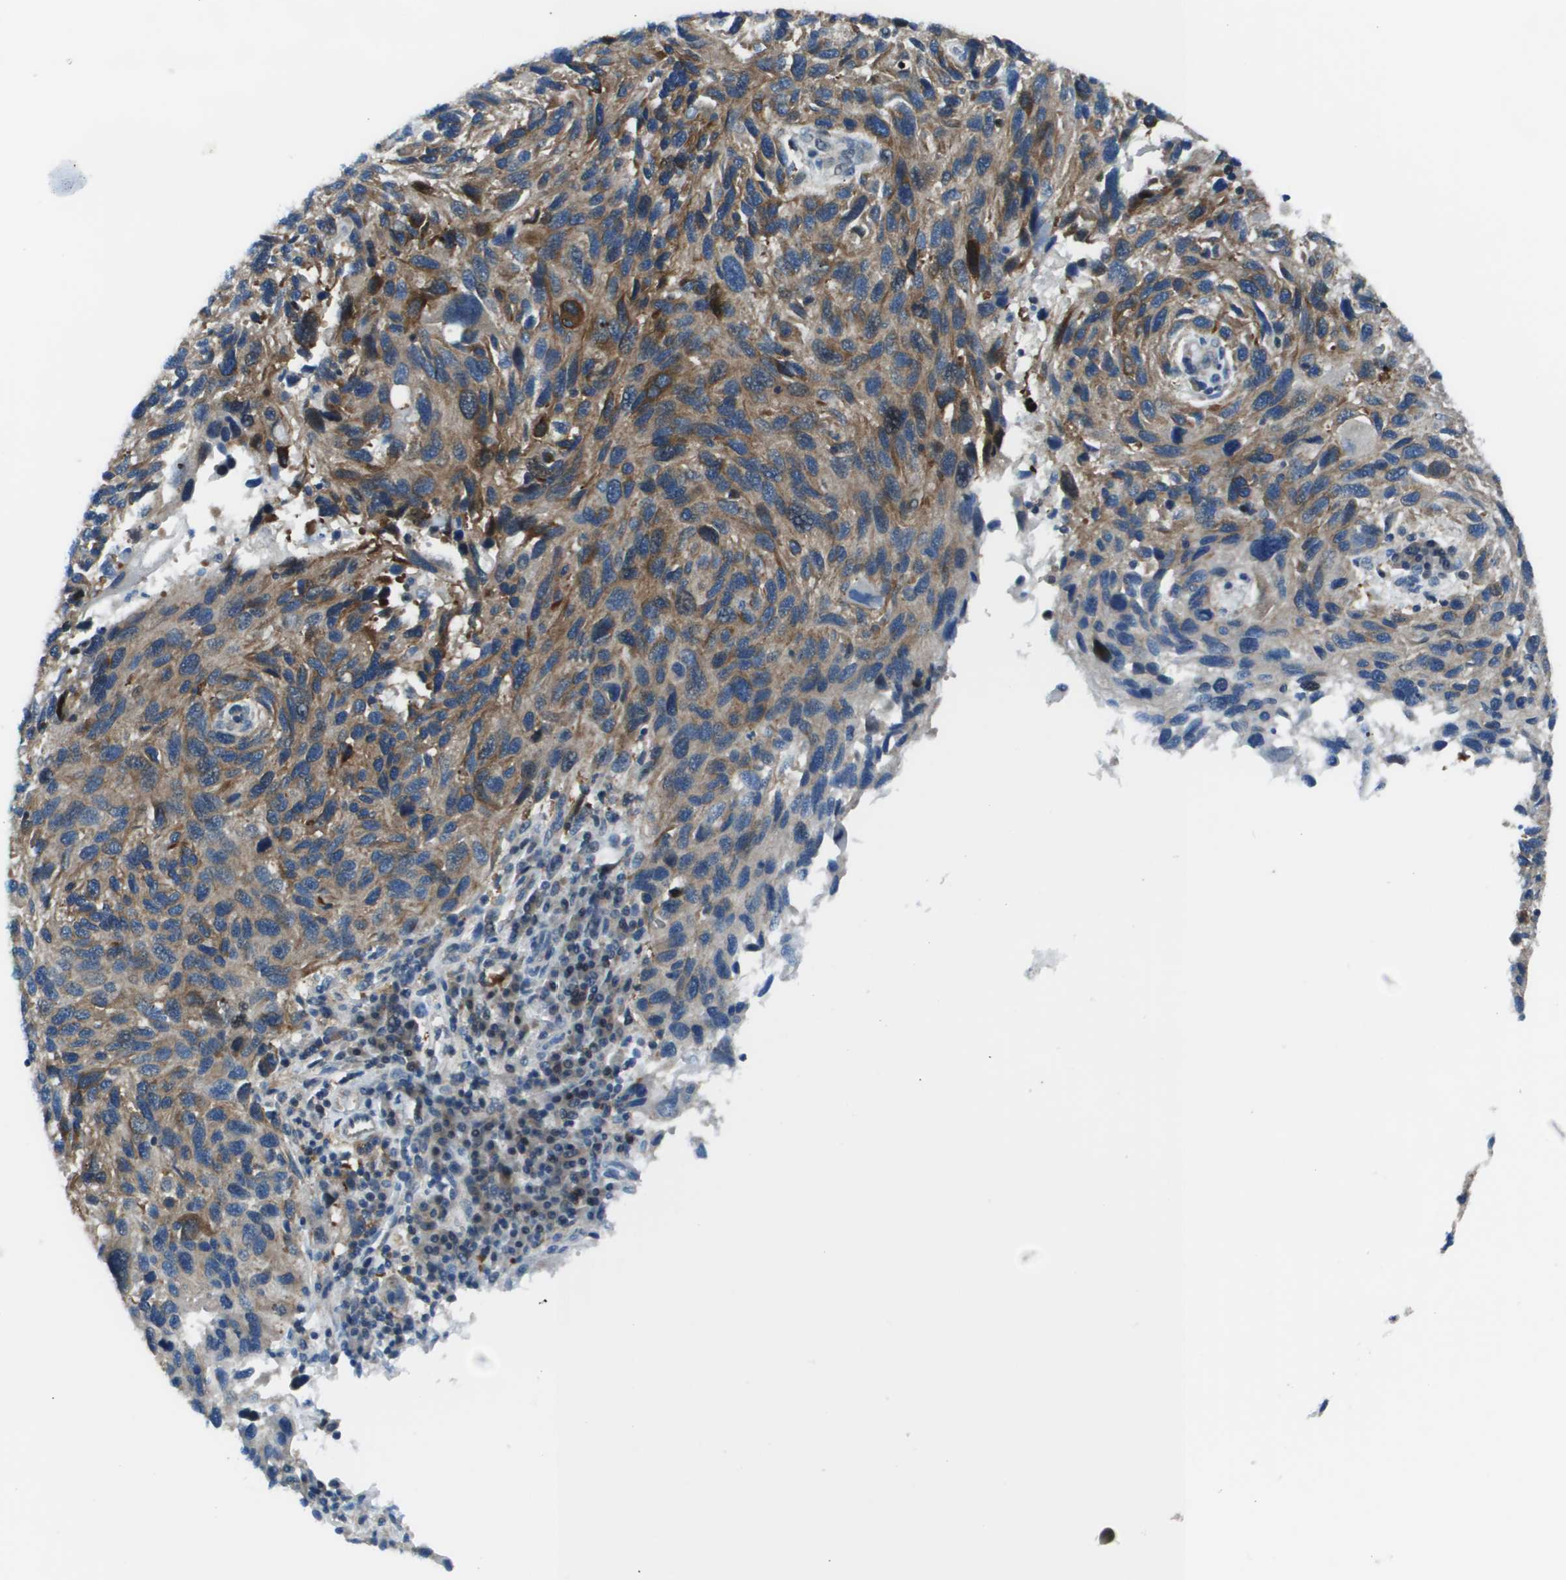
{"staining": {"intensity": "weak", "quantity": ">75%", "location": "cytoplasmic/membranous"}, "tissue": "melanoma", "cell_type": "Tumor cells", "image_type": "cancer", "snomed": [{"axis": "morphology", "description": "Malignant melanoma, NOS"}, {"axis": "topography", "description": "Skin"}], "caption": "Immunohistochemical staining of human melanoma demonstrates low levels of weak cytoplasmic/membranous positivity in about >75% of tumor cells.", "gene": "STIP1", "patient": {"sex": "male", "age": 53}}